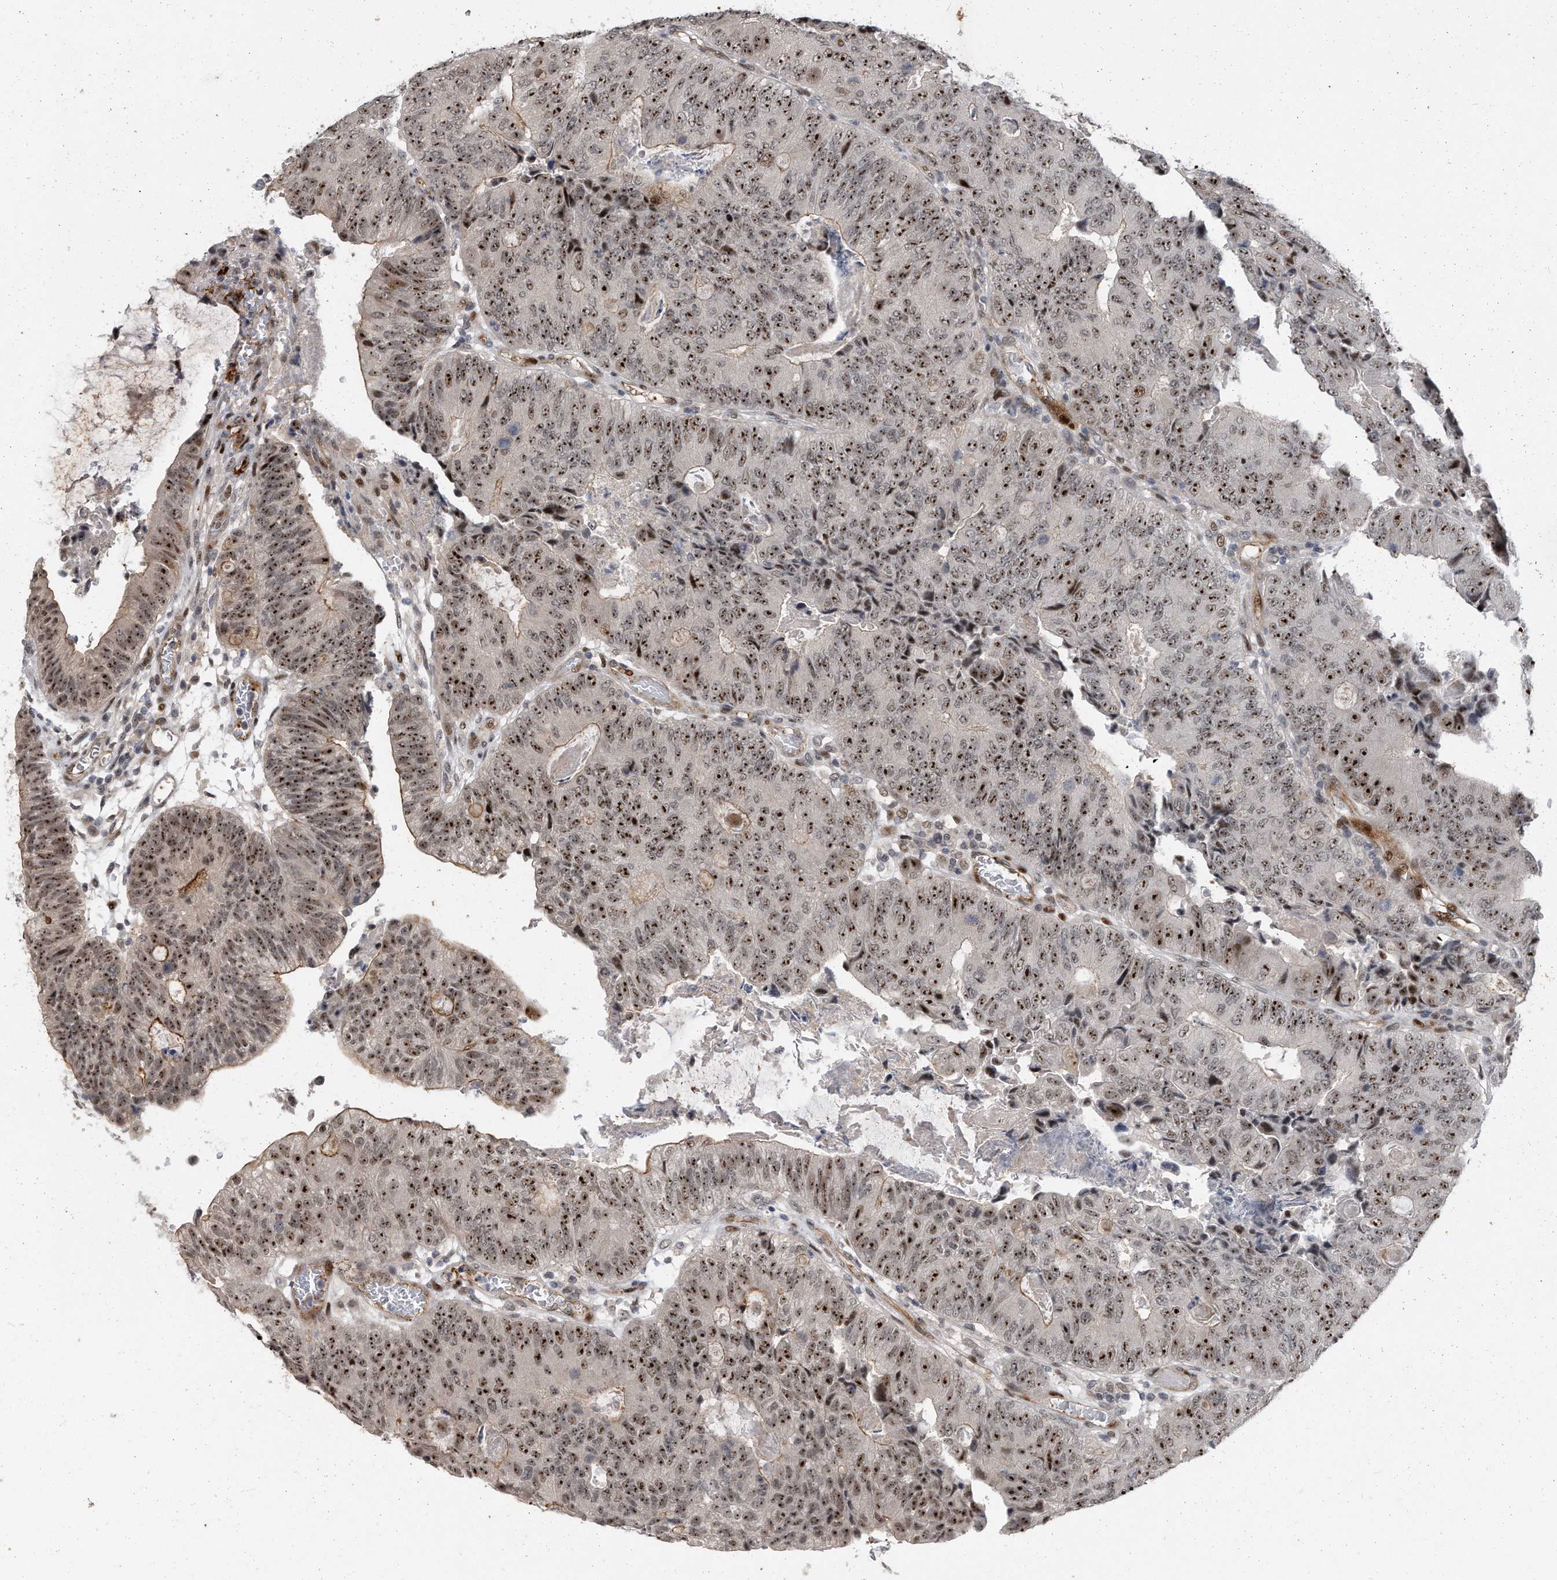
{"staining": {"intensity": "strong", "quantity": ">75%", "location": "nuclear"}, "tissue": "colorectal cancer", "cell_type": "Tumor cells", "image_type": "cancer", "snomed": [{"axis": "morphology", "description": "Adenocarcinoma, NOS"}, {"axis": "topography", "description": "Colon"}], "caption": "A brown stain labels strong nuclear staining of a protein in human adenocarcinoma (colorectal) tumor cells.", "gene": "PGBD2", "patient": {"sex": "female", "age": 67}}